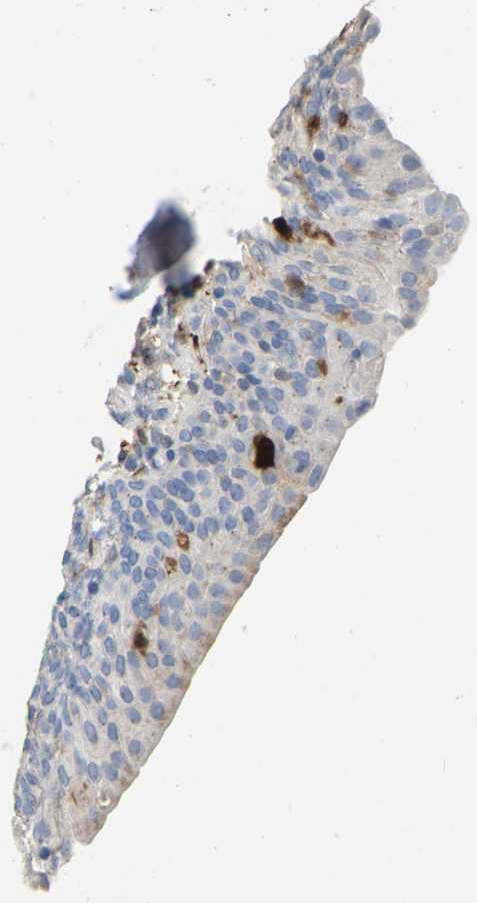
{"staining": {"intensity": "negative", "quantity": "none", "location": "none"}, "tissue": "urinary bladder", "cell_type": "Urothelial cells", "image_type": "normal", "snomed": [{"axis": "morphology", "description": "Normal tissue, NOS"}, {"axis": "topography", "description": "Urinary bladder"}], "caption": "DAB immunohistochemical staining of unremarkable human urinary bladder reveals no significant expression in urothelial cells.", "gene": "ULBP2", "patient": {"sex": "female", "age": 79}}